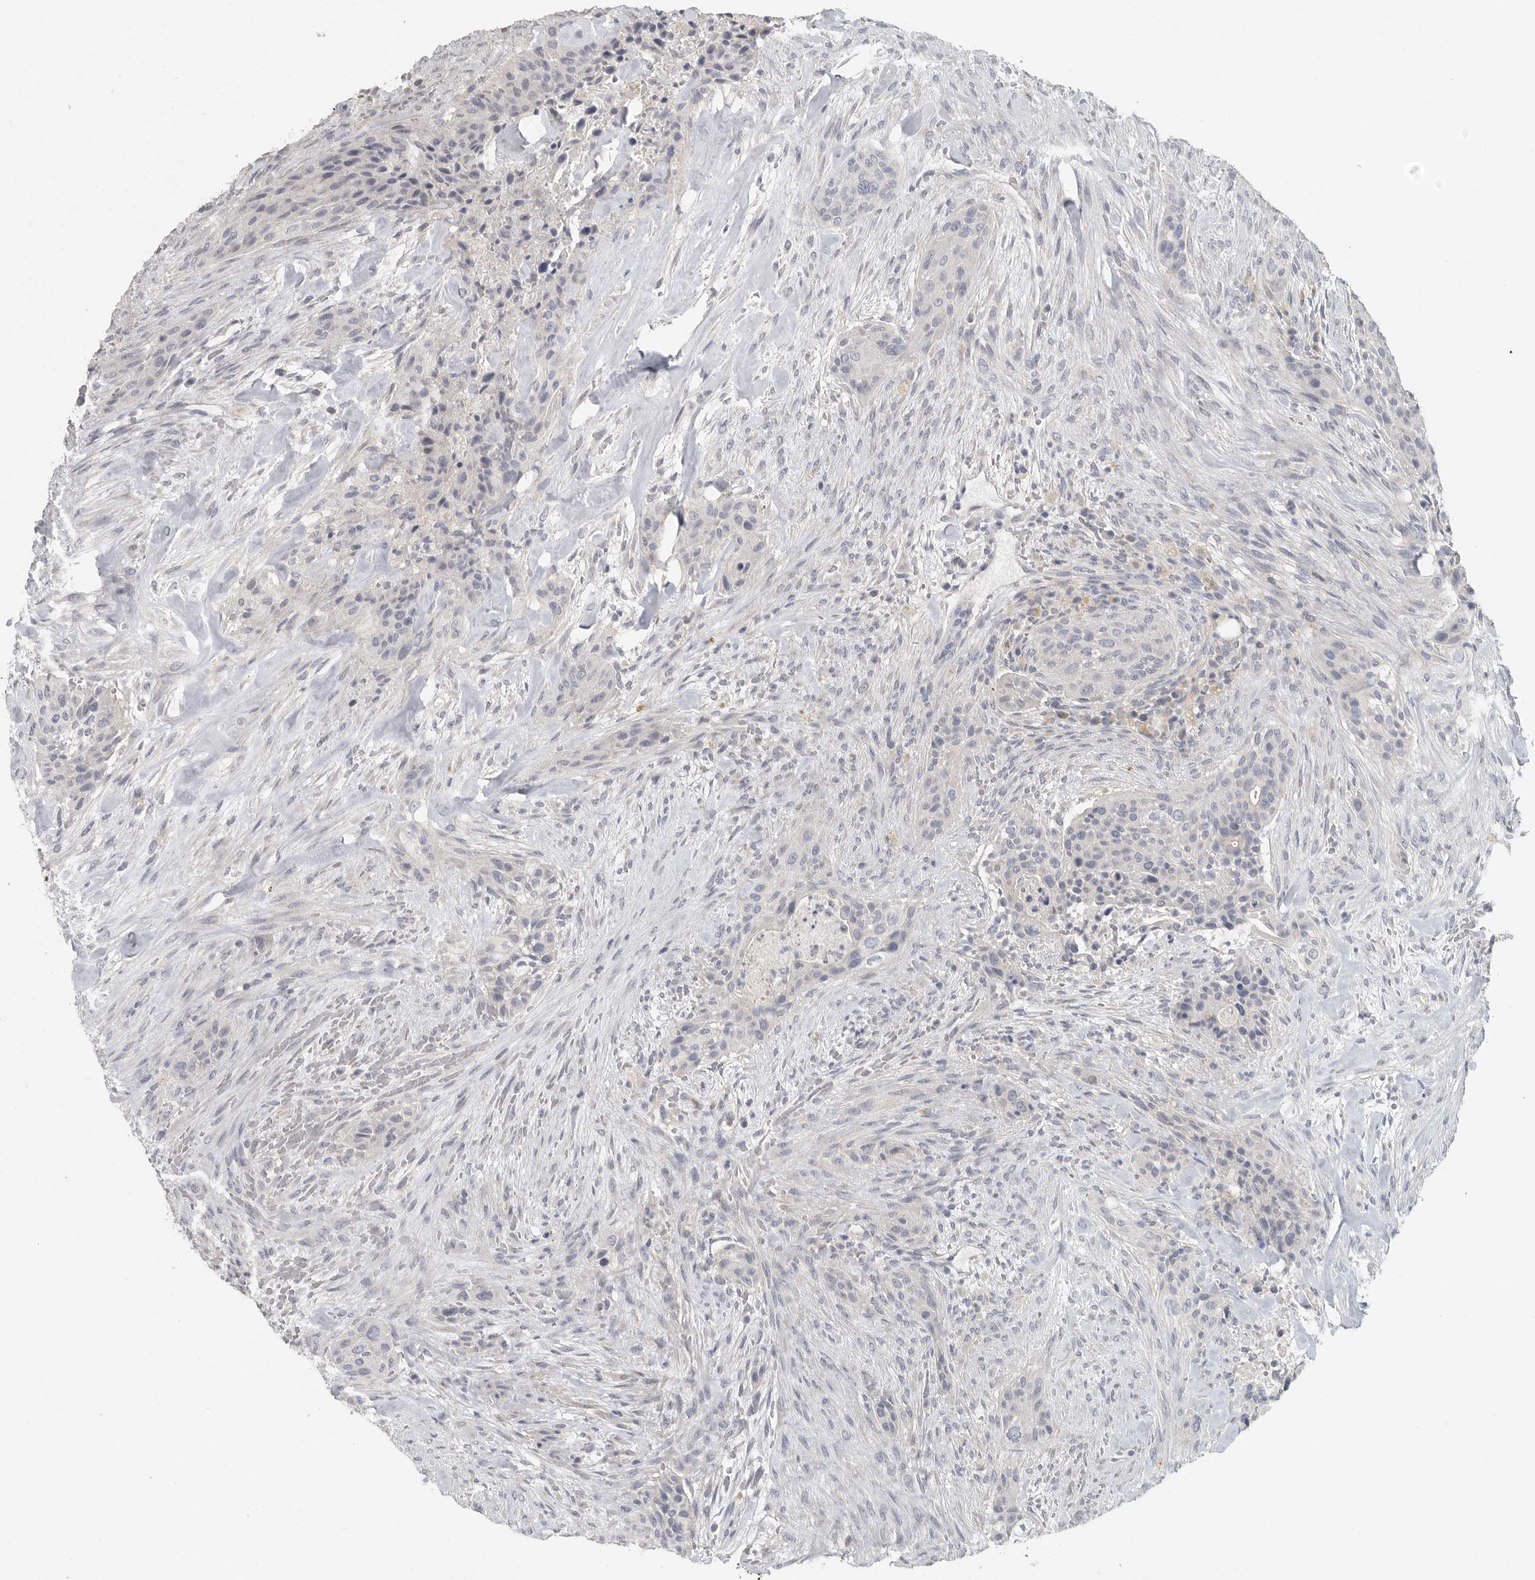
{"staining": {"intensity": "negative", "quantity": "none", "location": "none"}, "tissue": "urothelial cancer", "cell_type": "Tumor cells", "image_type": "cancer", "snomed": [{"axis": "morphology", "description": "Urothelial carcinoma, High grade"}, {"axis": "topography", "description": "Urinary bladder"}], "caption": "Tumor cells are negative for protein expression in human urothelial carcinoma (high-grade).", "gene": "REG4", "patient": {"sex": "male", "age": 35}}